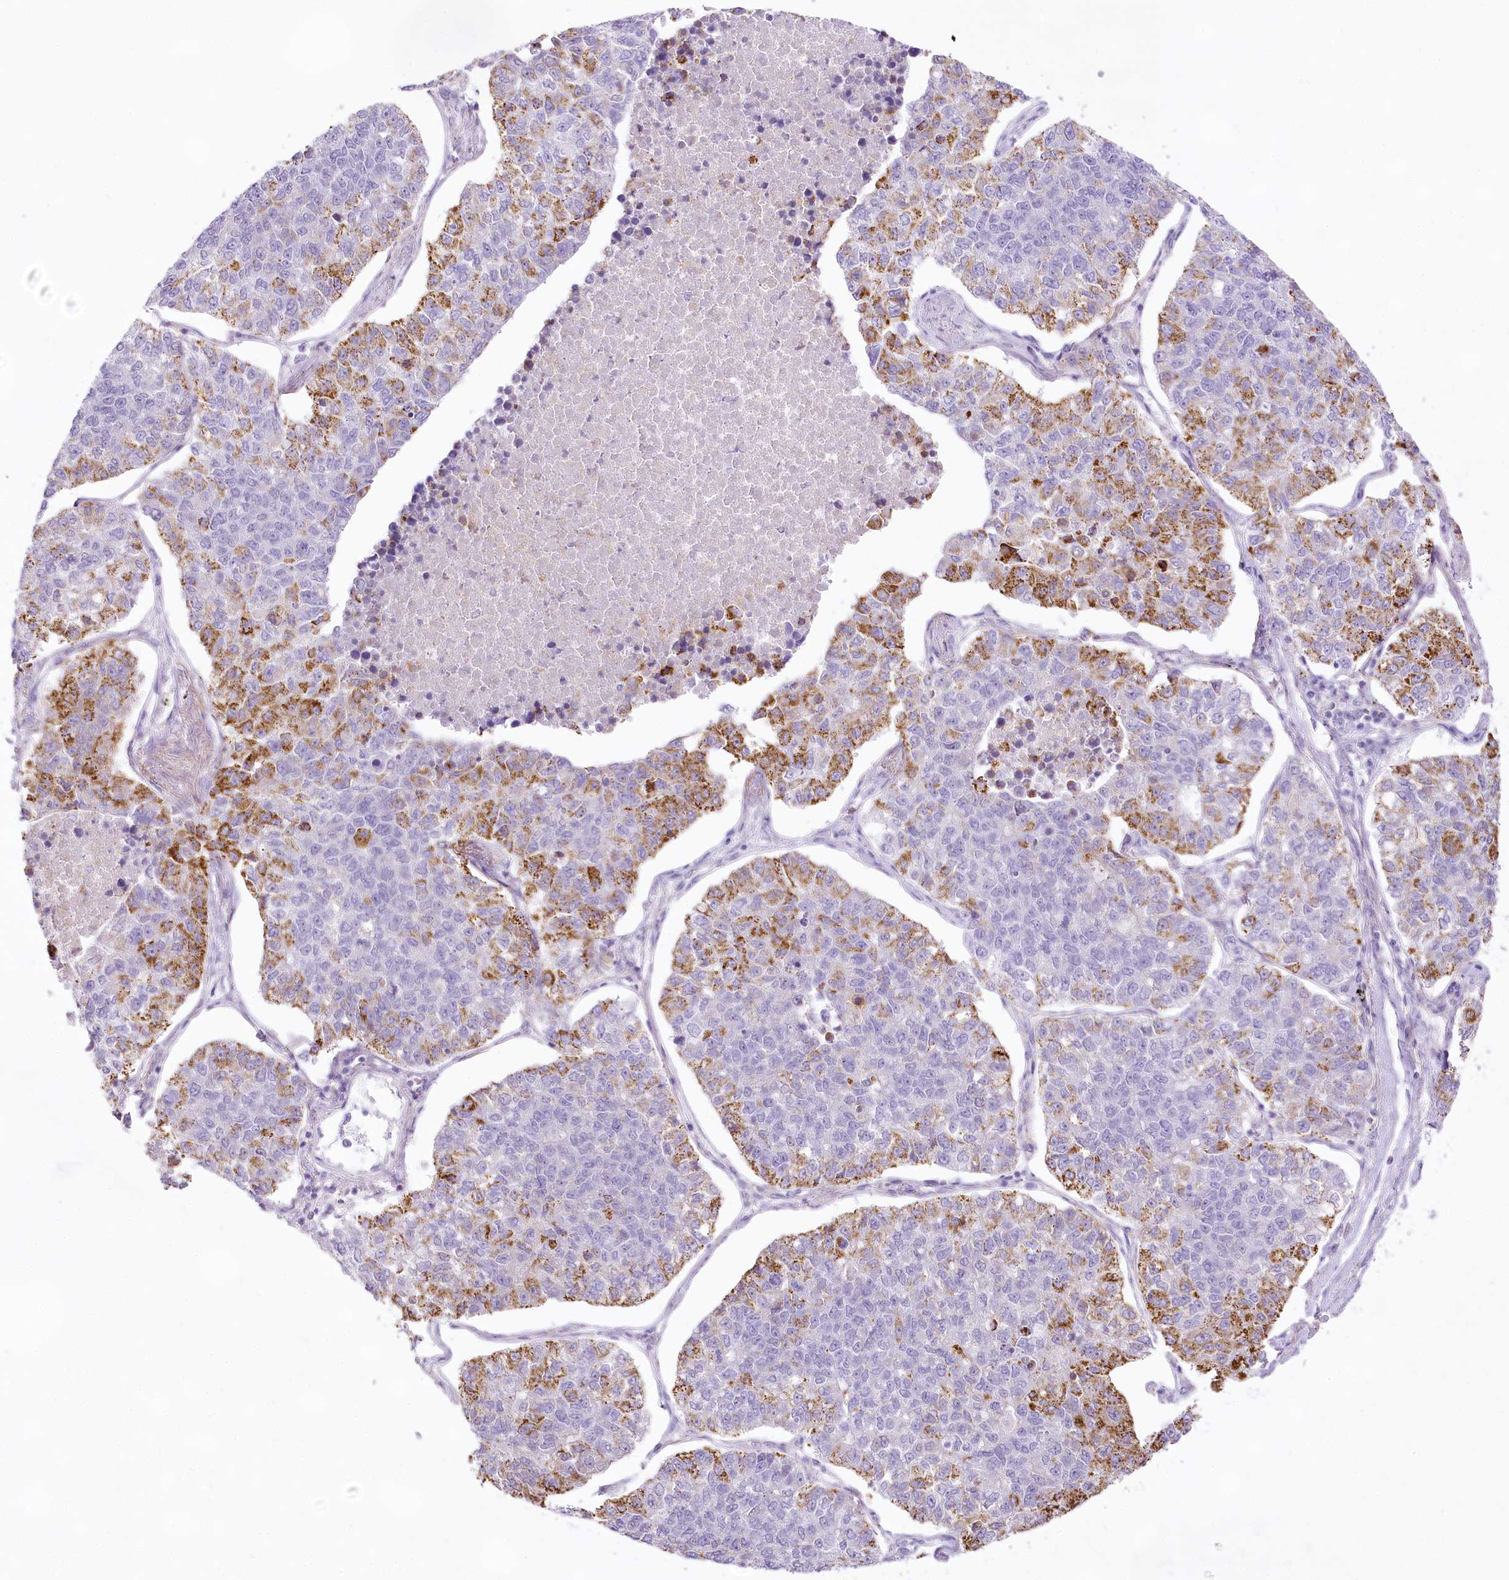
{"staining": {"intensity": "moderate", "quantity": "25%-75%", "location": "cytoplasmic/membranous"}, "tissue": "lung cancer", "cell_type": "Tumor cells", "image_type": "cancer", "snomed": [{"axis": "morphology", "description": "Adenocarcinoma, NOS"}, {"axis": "topography", "description": "Lung"}], "caption": "High-power microscopy captured an immunohistochemistry (IHC) histopathology image of lung adenocarcinoma, revealing moderate cytoplasmic/membranous expression in approximately 25%-75% of tumor cells. (Brightfield microscopy of DAB IHC at high magnification).", "gene": "CCDC30", "patient": {"sex": "male", "age": 49}}